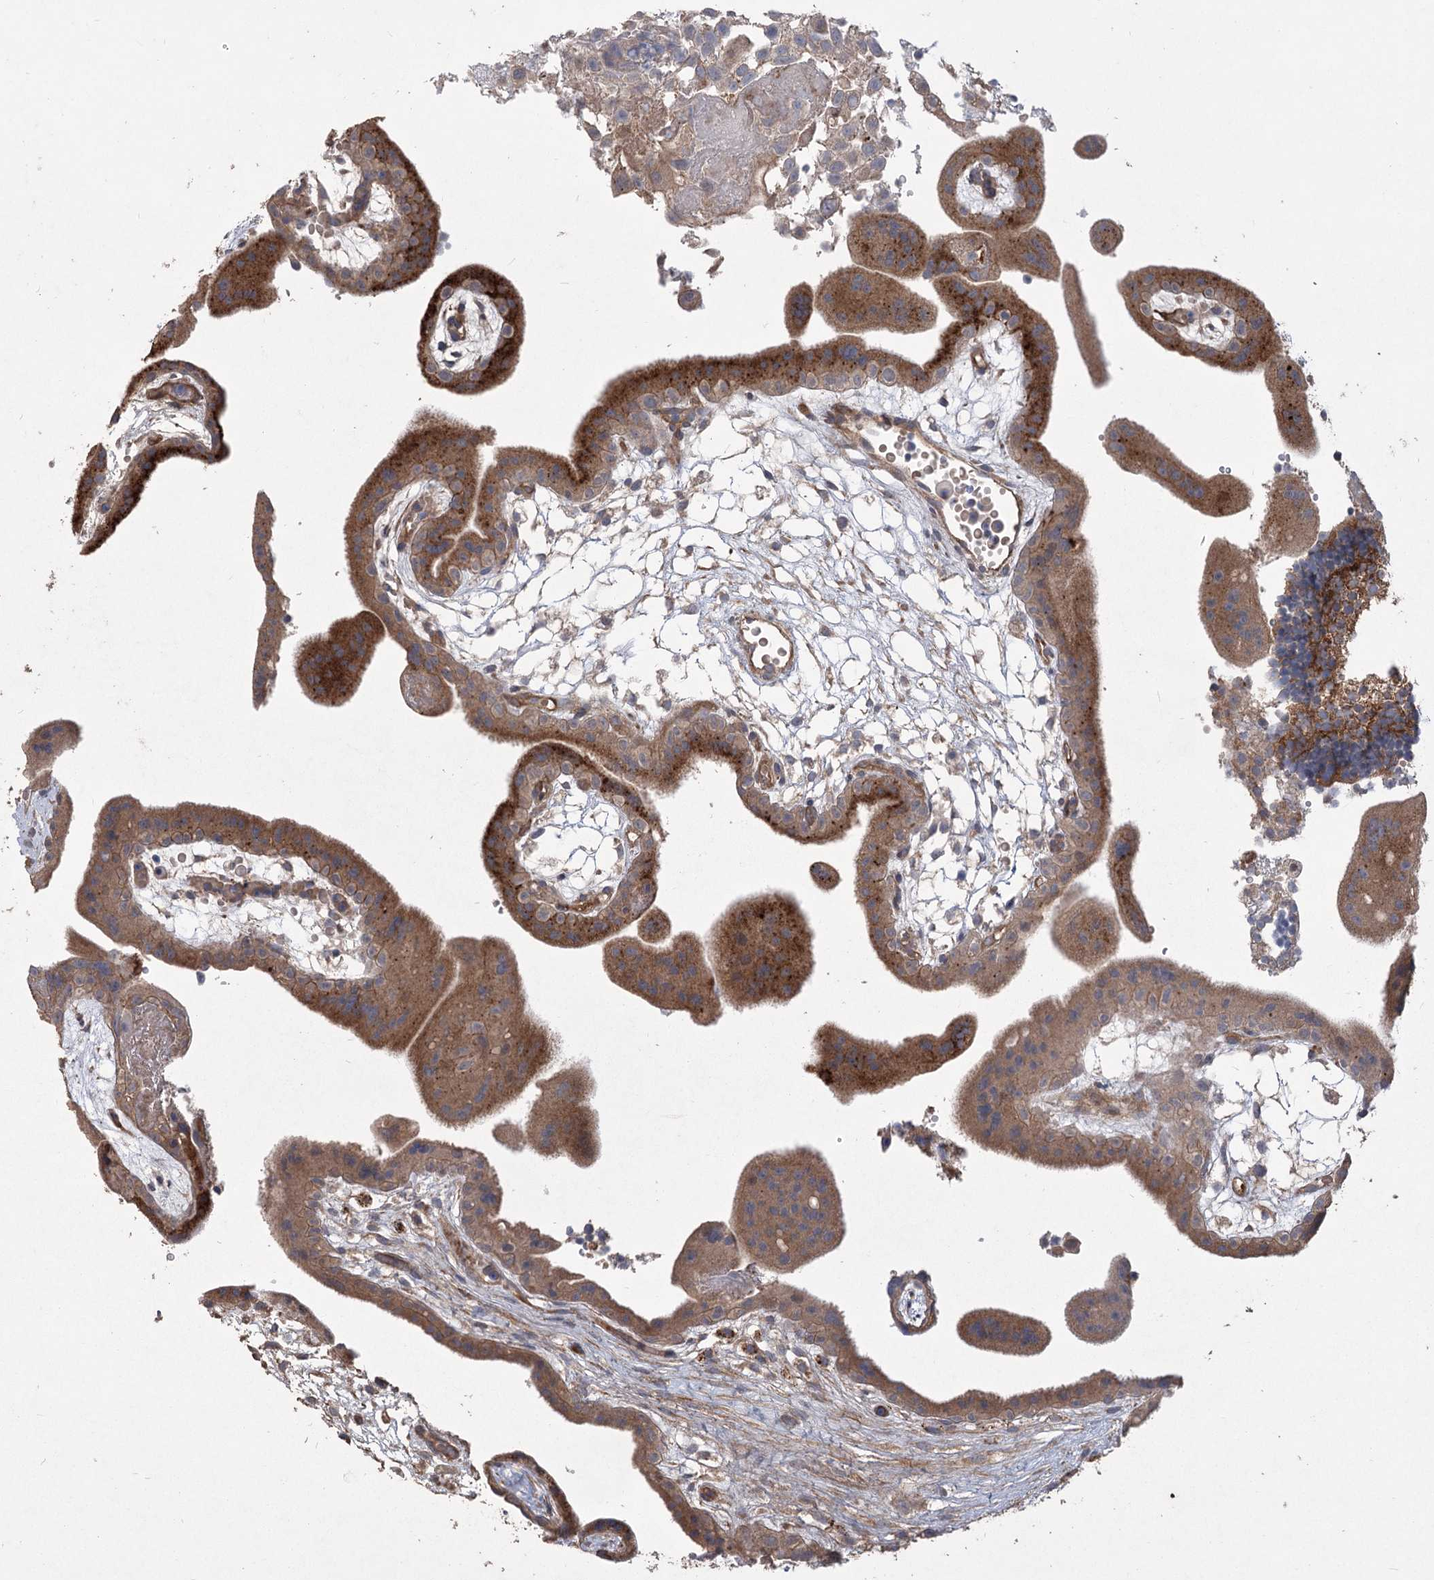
{"staining": {"intensity": "strong", "quantity": "25%-75%", "location": "cytoplasmic/membranous"}, "tissue": "placenta", "cell_type": "Trophoblastic cells", "image_type": "normal", "snomed": [{"axis": "morphology", "description": "Normal tissue, NOS"}, {"axis": "topography", "description": "Placenta"}], "caption": "Placenta stained for a protein (brown) displays strong cytoplasmic/membranous positive staining in about 25%-75% of trophoblastic cells.", "gene": "RIN2", "patient": {"sex": "female", "age": 18}}